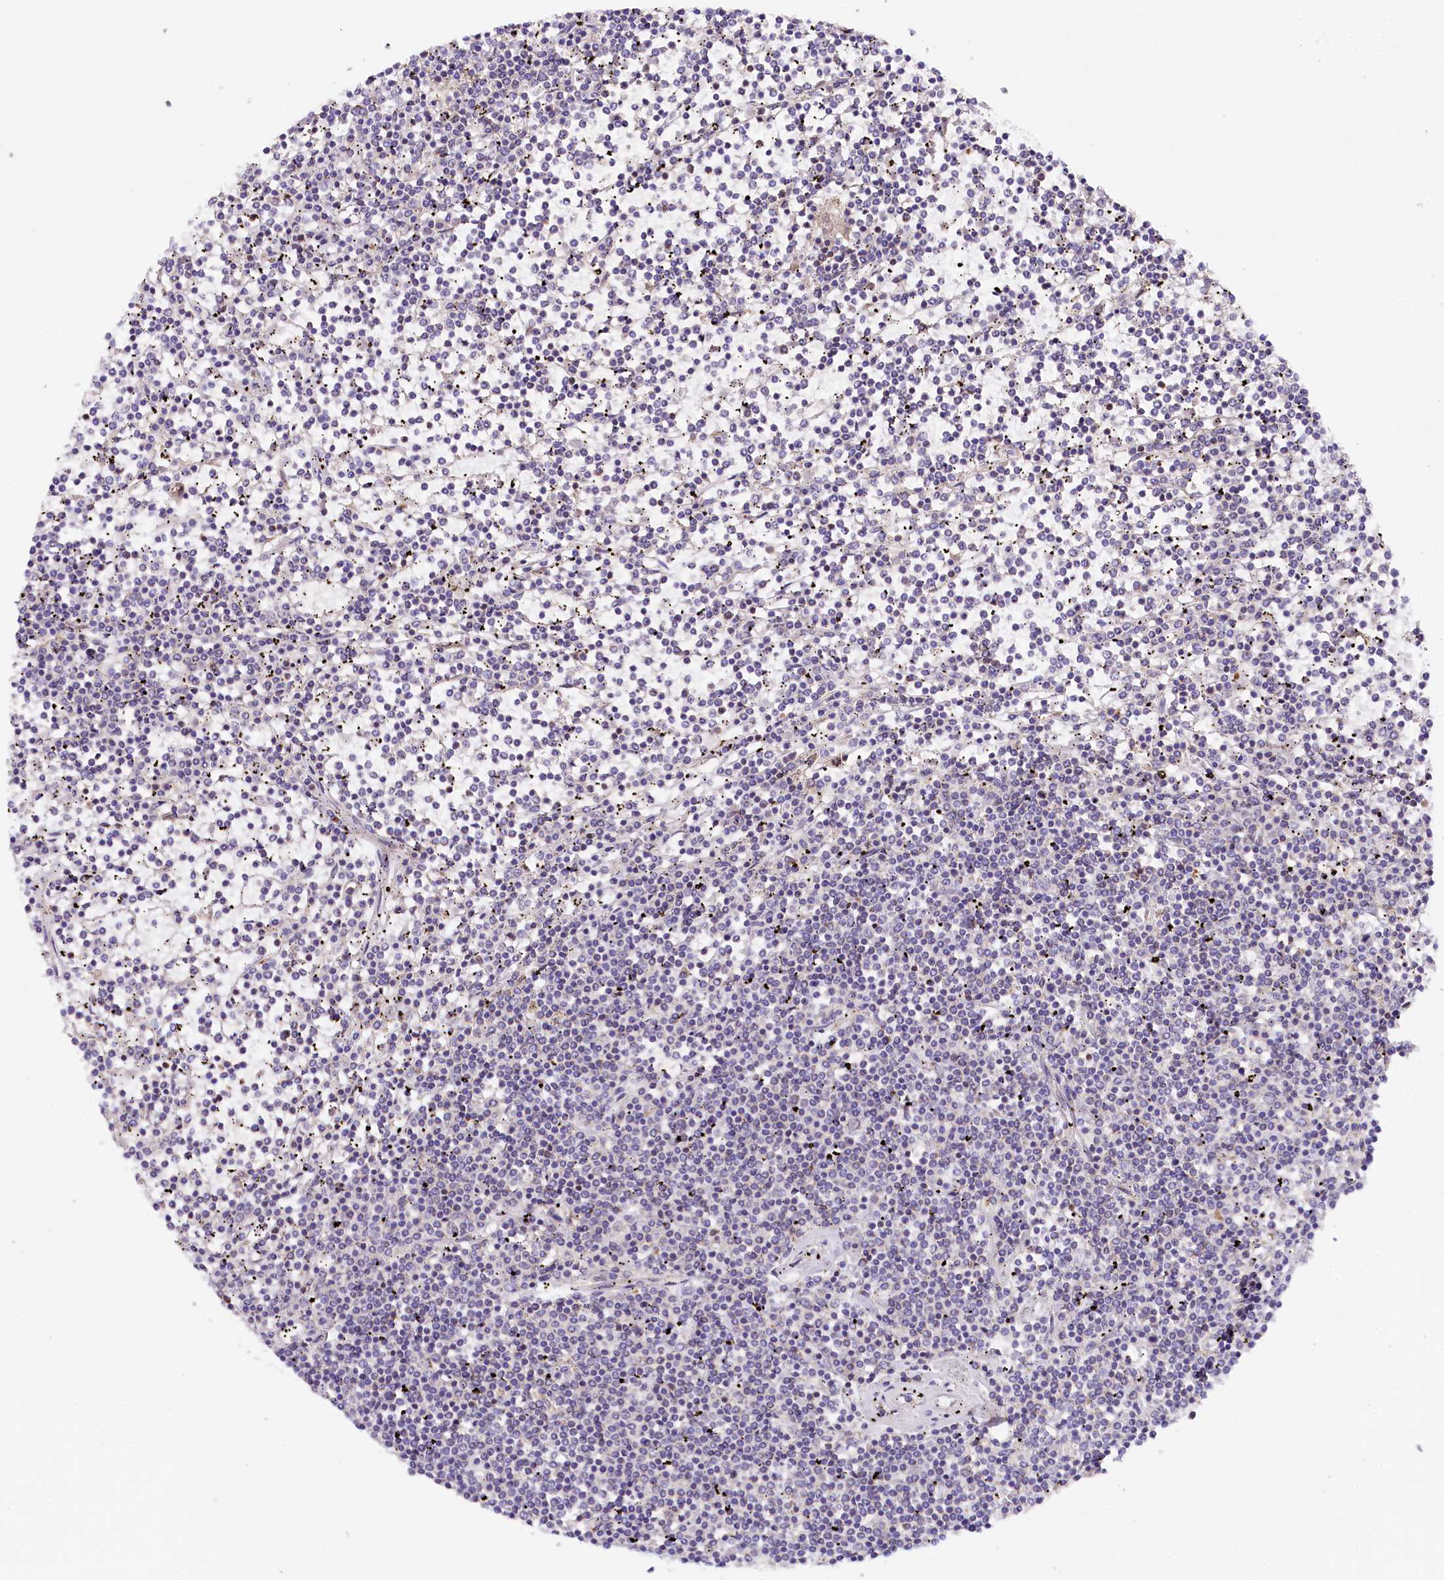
{"staining": {"intensity": "negative", "quantity": "none", "location": "none"}, "tissue": "lymphoma", "cell_type": "Tumor cells", "image_type": "cancer", "snomed": [{"axis": "morphology", "description": "Malignant lymphoma, non-Hodgkin's type, Low grade"}, {"axis": "topography", "description": "Spleen"}], "caption": "A high-resolution photomicrograph shows IHC staining of low-grade malignant lymphoma, non-Hodgkin's type, which demonstrates no significant positivity in tumor cells.", "gene": "ZNF45", "patient": {"sex": "female", "age": 19}}